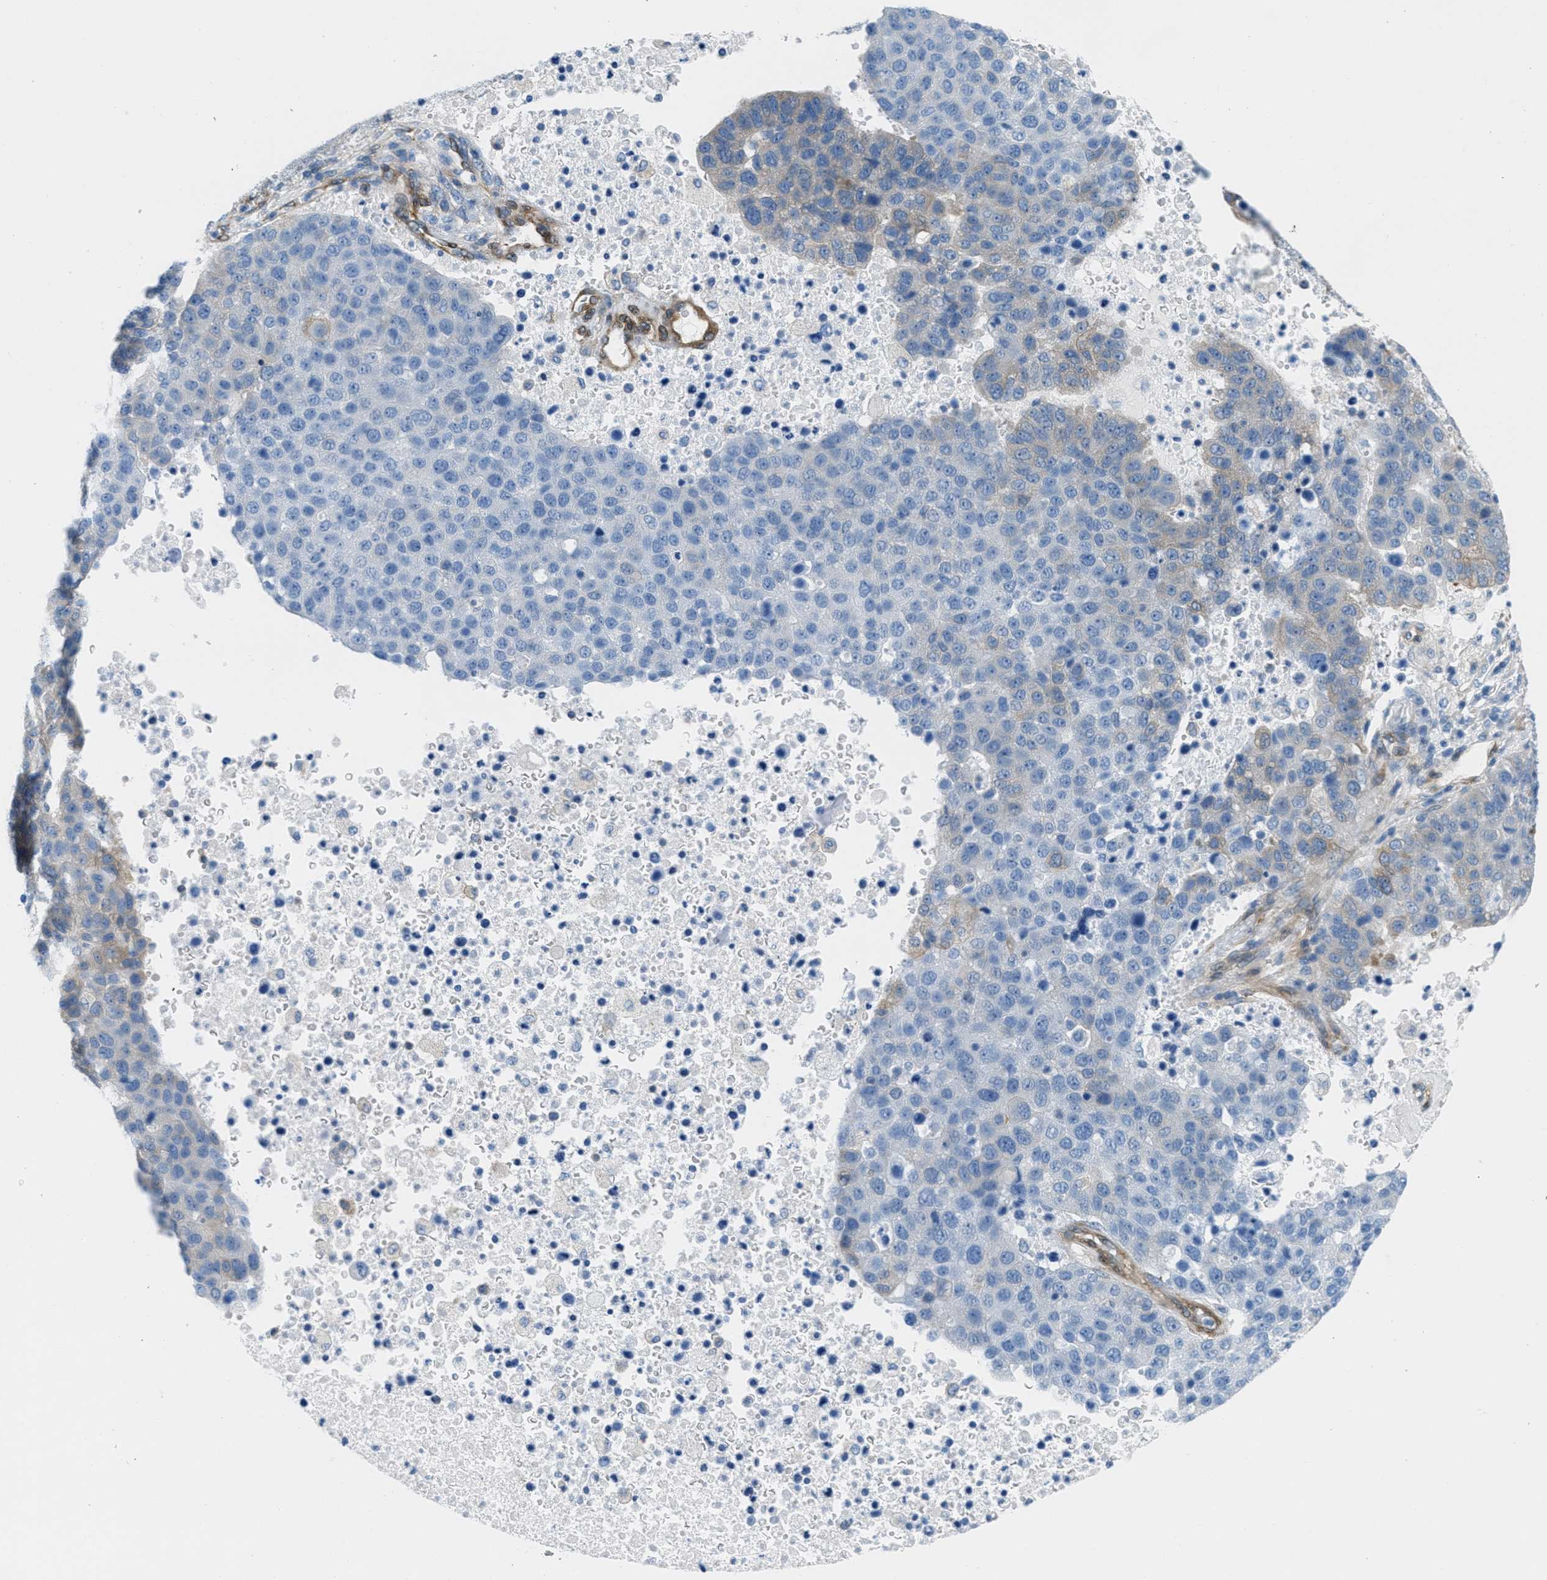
{"staining": {"intensity": "moderate", "quantity": "<25%", "location": "cytoplasmic/membranous"}, "tissue": "pancreatic cancer", "cell_type": "Tumor cells", "image_type": "cancer", "snomed": [{"axis": "morphology", "description": "Adenocarcinoma, NOS"}, {"axis": "topography", "description": "Pancreas"}], "caption": "DAB immunohistochemical staining of human pancreatic cancer shows moderate cytoplasmic/membranous protein staining in approximately <25% of tumor cells.", "gene": "MAPRE2", "patient": {"sex": "female", "age": 61}}